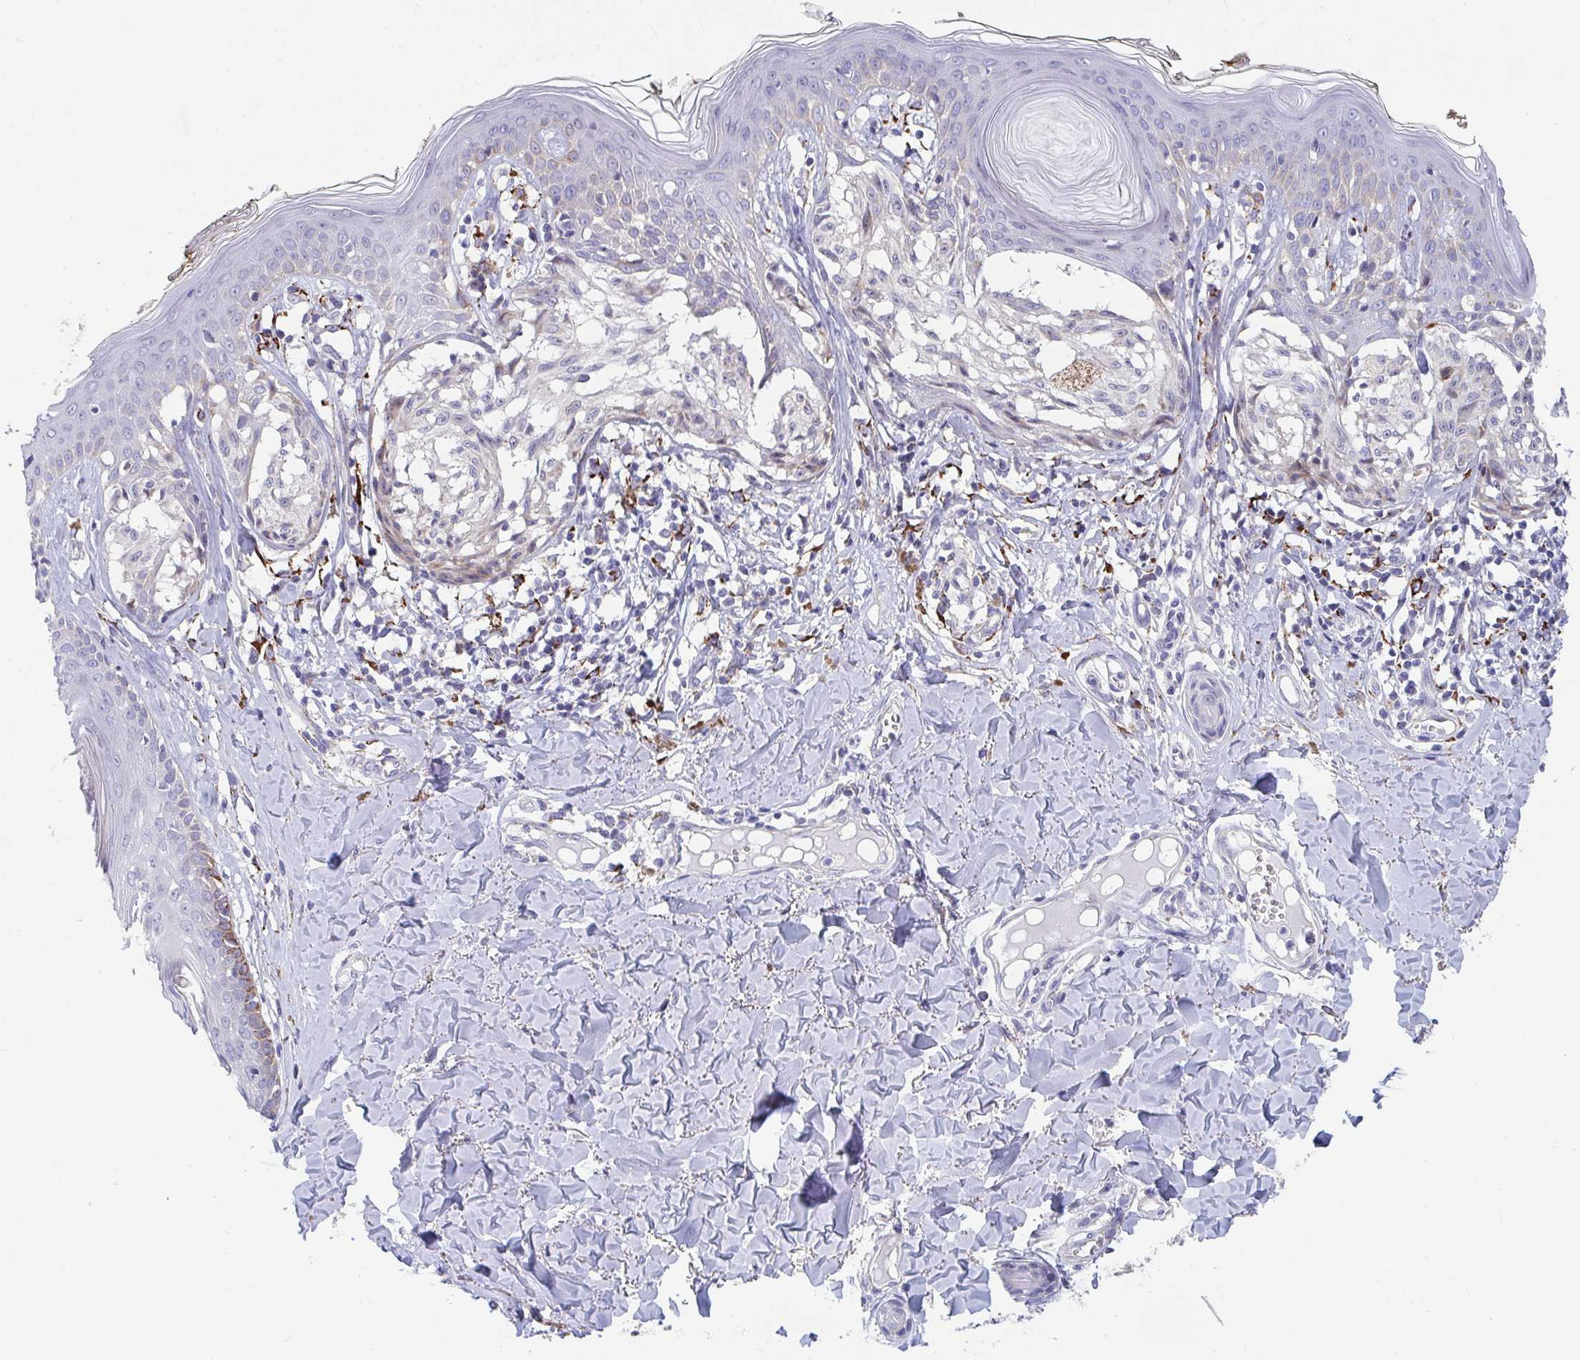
{"staining": {"intensity": "negative", "quantity": "none", "location": "none"}, "tissue": "melanoma", "cell_type": "Tumor cells", "image_type": "cancer", "snomed": [{"axis": "morphology", "description": "Malignant melanoma, NOS"}, {"axis": "topography", "description": "Skin"}], "caption": "High power microscopy micrograph of an immunohistochemistry micrograph of malignant melanoma, revealing no significant expression in tumor cells.", "gene": "FAM156B", "patient": {"sex": "female", "age": 43}}